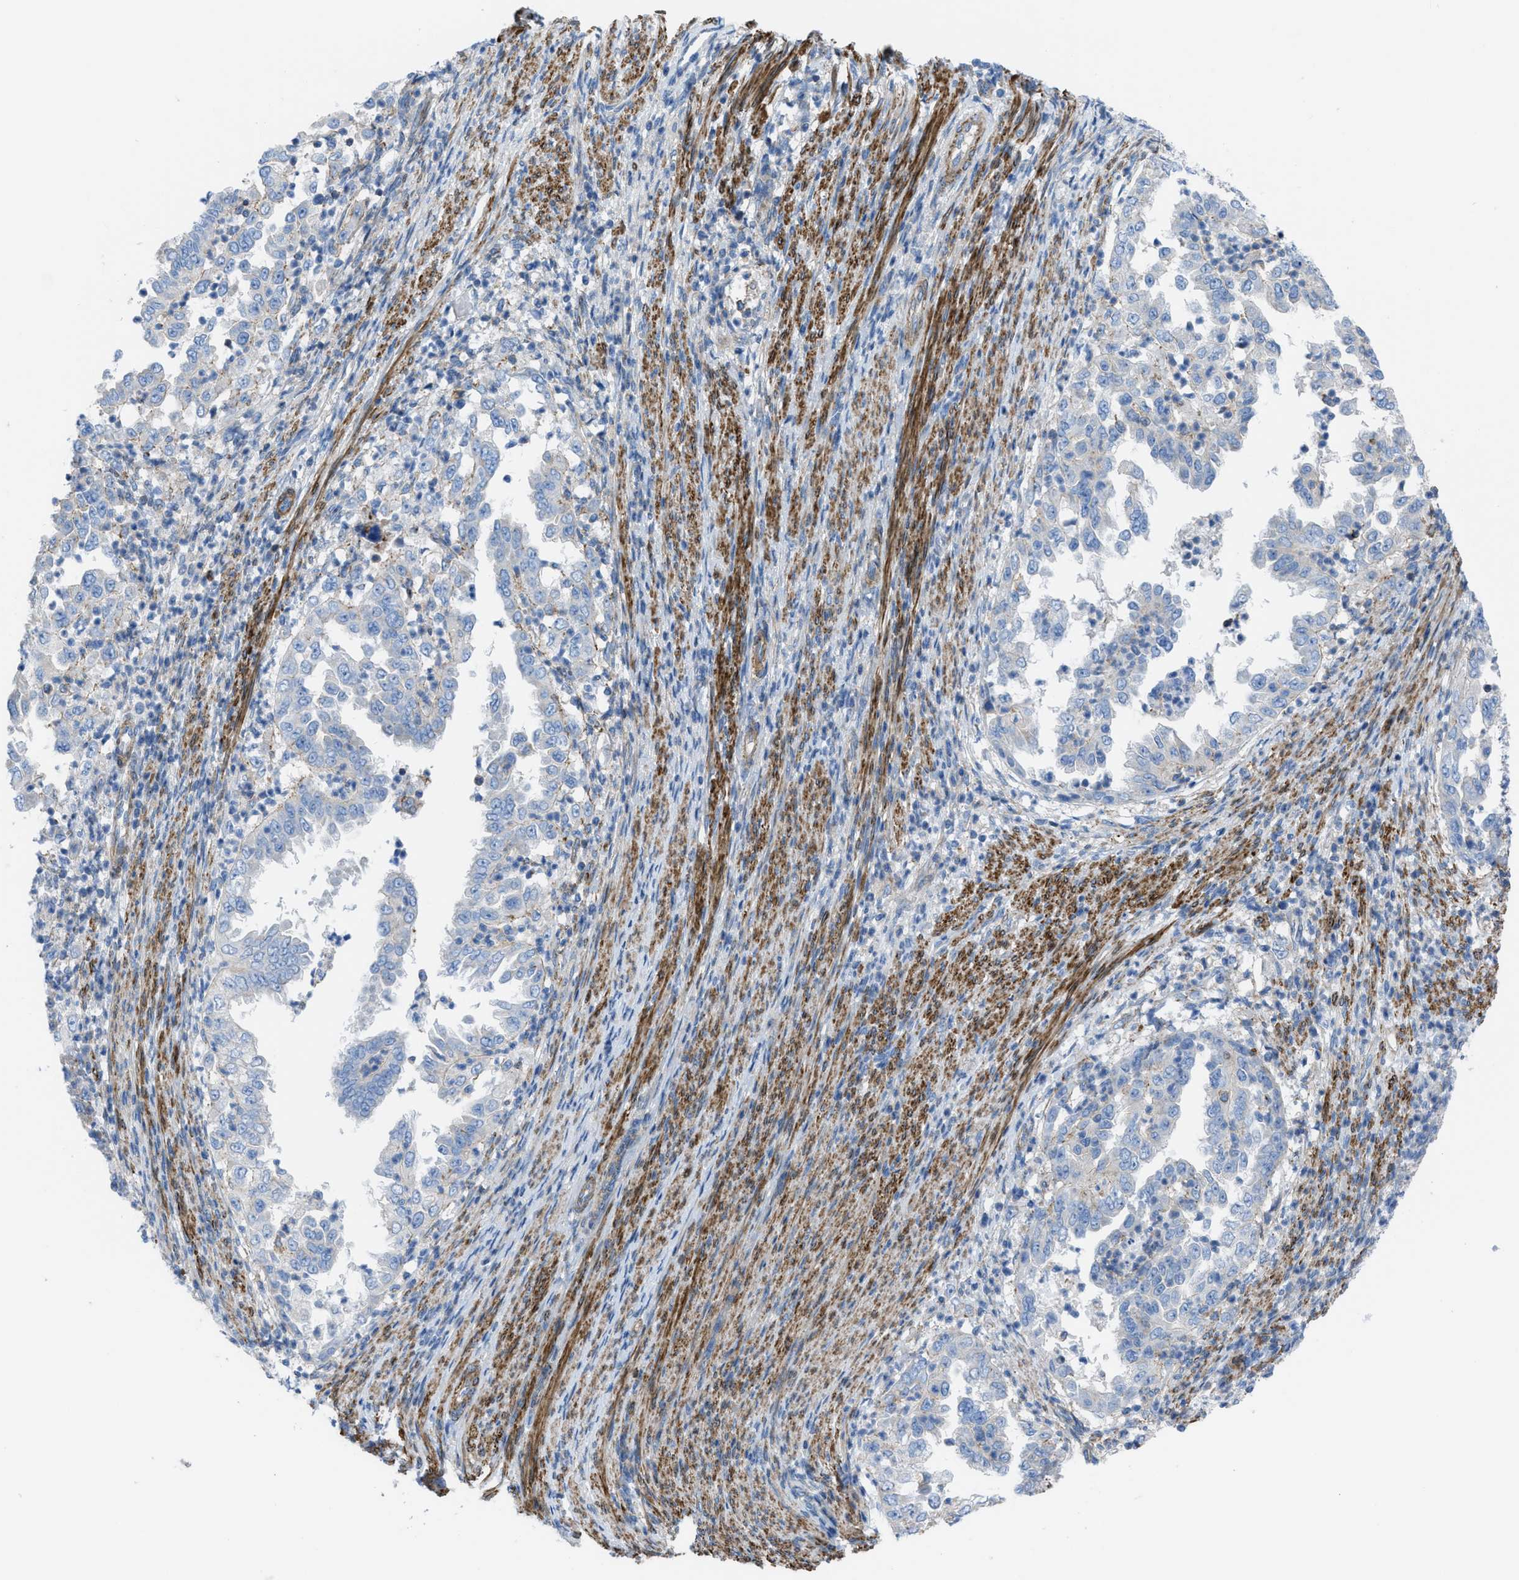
{"staining": {"intensity": "negative", "quantity": "none", "location": "none"}, "tissue": "endometrial cancer", "cell_type": "Tumor cells", "image_type": "cancer", "snomed": [{"axis": "morphology", "description": "Adenocarcinoma, NOS"}, {"axis": "topography", "description": "Endometrium"}], "caption": "High magnification brightfield microscopy of endometrial cancer (adenocarcinoma) stained with DAB (3,3'-diaminobenzidine) (brown) and counterstained with hematoxylin (blue): tumor cells show no significant positivity.", "gene": "KCNH7", "patient": {"sex": "female", "age": 85}}